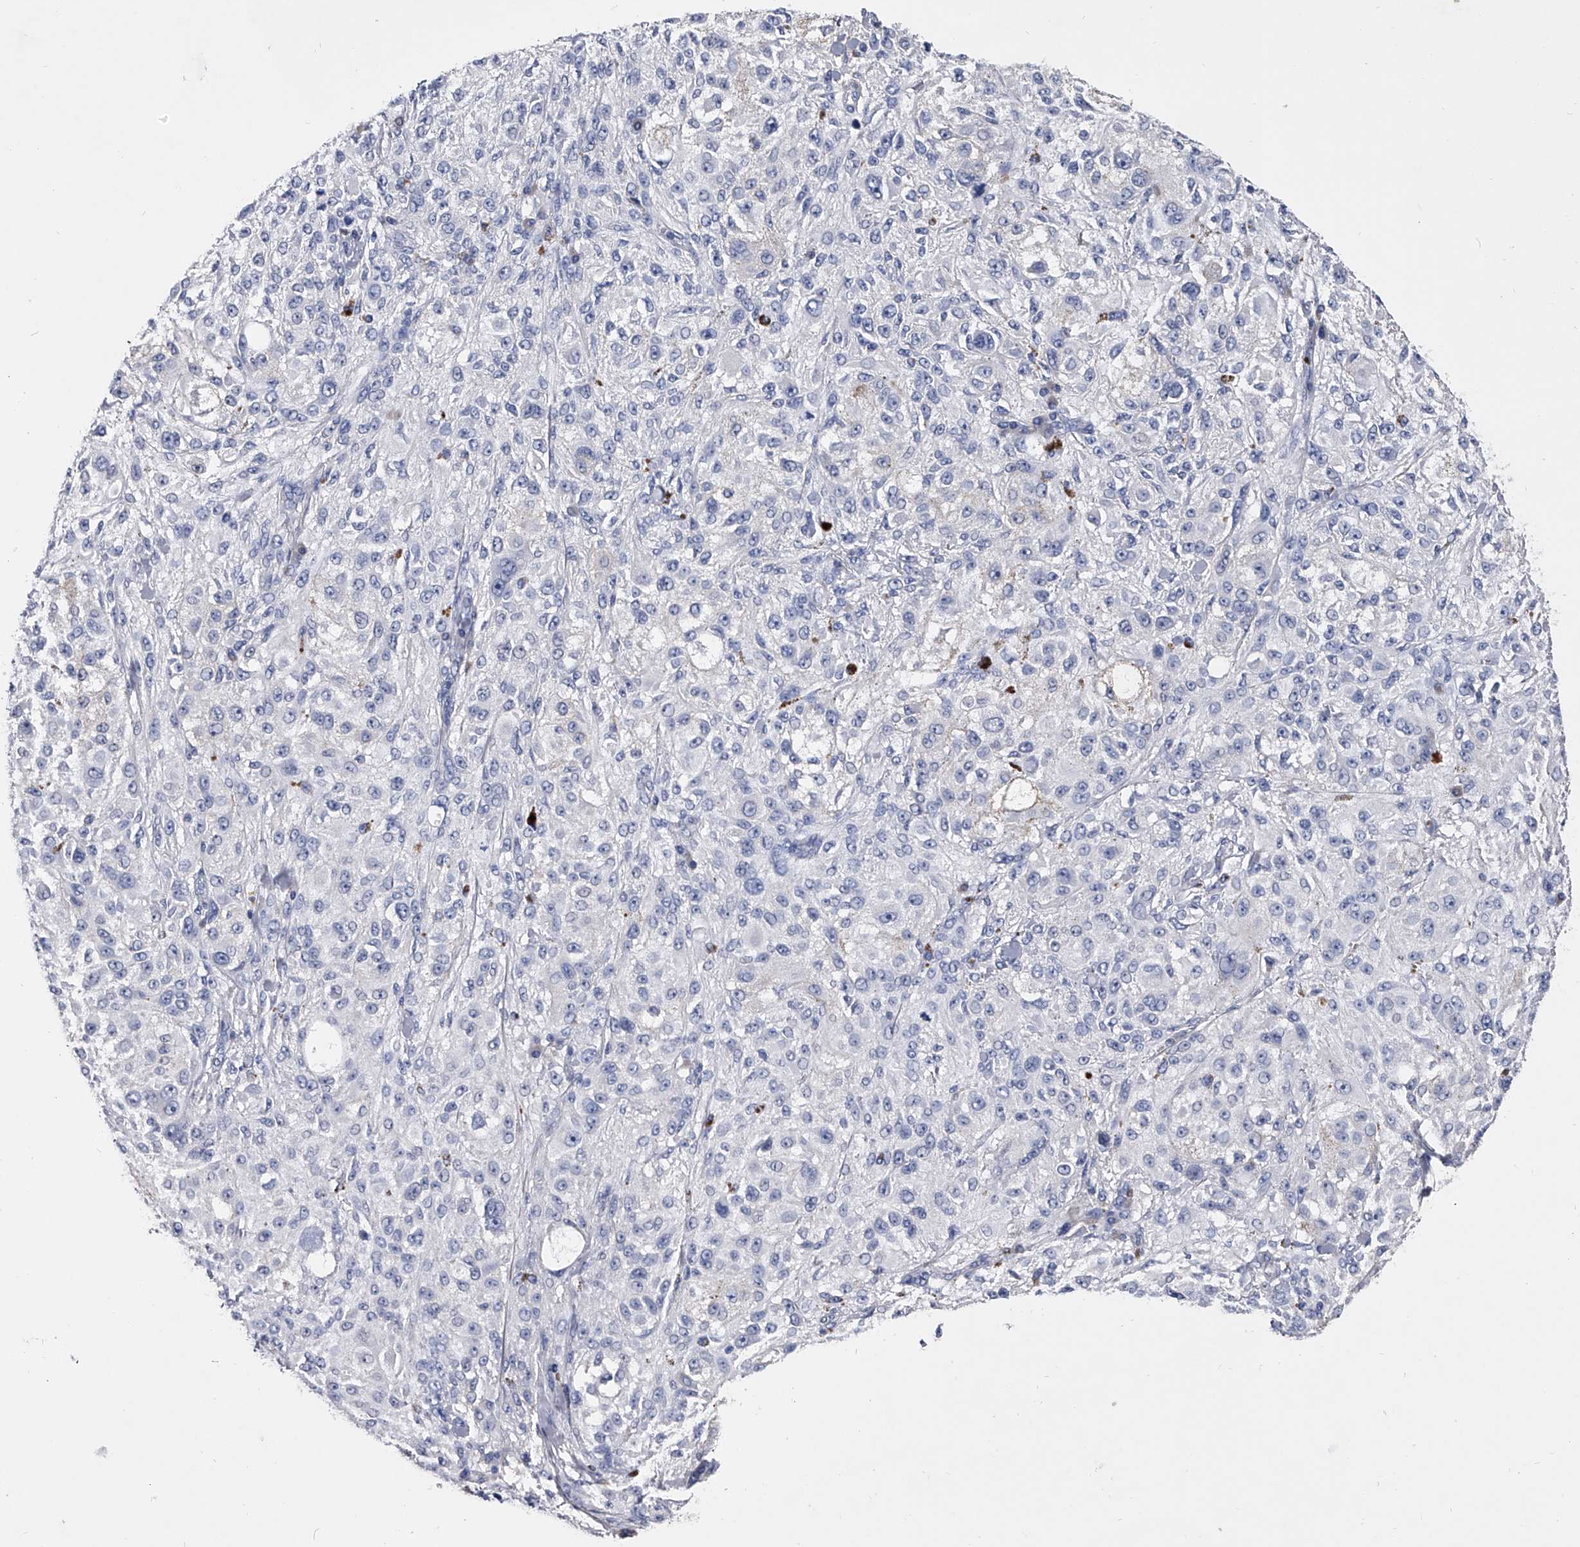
{"staining": {"intensity": "negative", "quantity": "none", "location": "none"}, "tissue": "melanoma", "cell_type": "Tumor cells", "image_type": "cancer", "snomed": [{"axis": "morphology", "description": "Necrosis, NOS"}, {"axis": "morphology", "description": "Malignant melanoma, NOS"}, {"axis": "topography", "description": "Skin"}], "caption": "Immunohistochemical staining of human malignant melanoma displays no significant positivity in tumor cells. Nuclei are stained in blue.", "gene": "EFCAB7", "patient": {"sex": "female", "age": 87}}